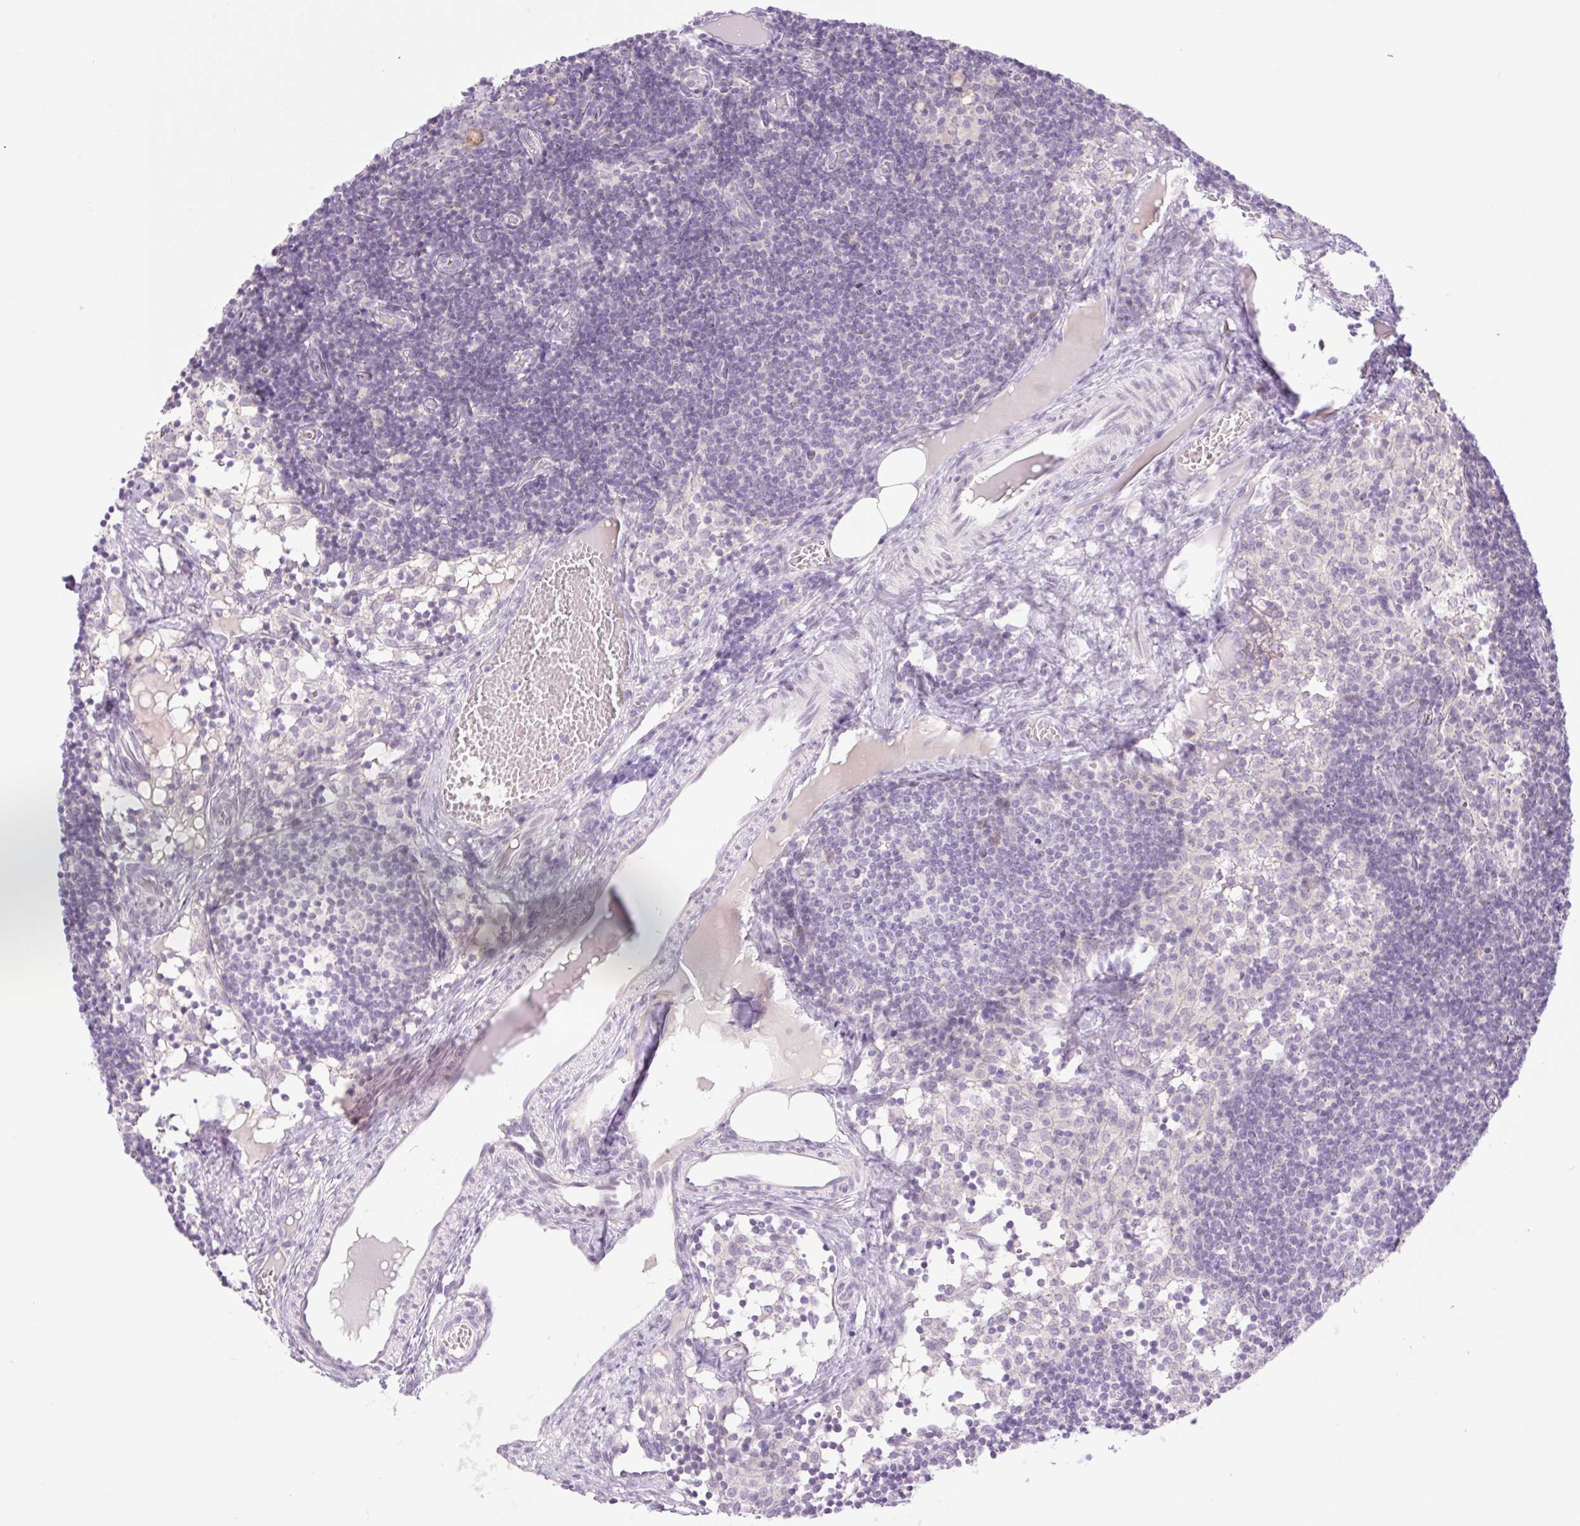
{"staining": {"intensity": "negative", "quantity": "none", "location": "none"}, "tissue": "lymph node", "cell_type": "Germinal center cells", "image_type": "normal", "snomed": [{"axis": "morphology", "description": "Normal tissue, NOS"}, {"axis": "topography", "description": "Lymph node"}], "caption": "The IHC histopathology image has no significant staining in germinal center cells of lymph node. The staining is performed using DAB brown chromogen with nuclei counter-stained in using hematoxylin.", "gene": "TBX15", "patient": {"sex": "female", "age": 31}}